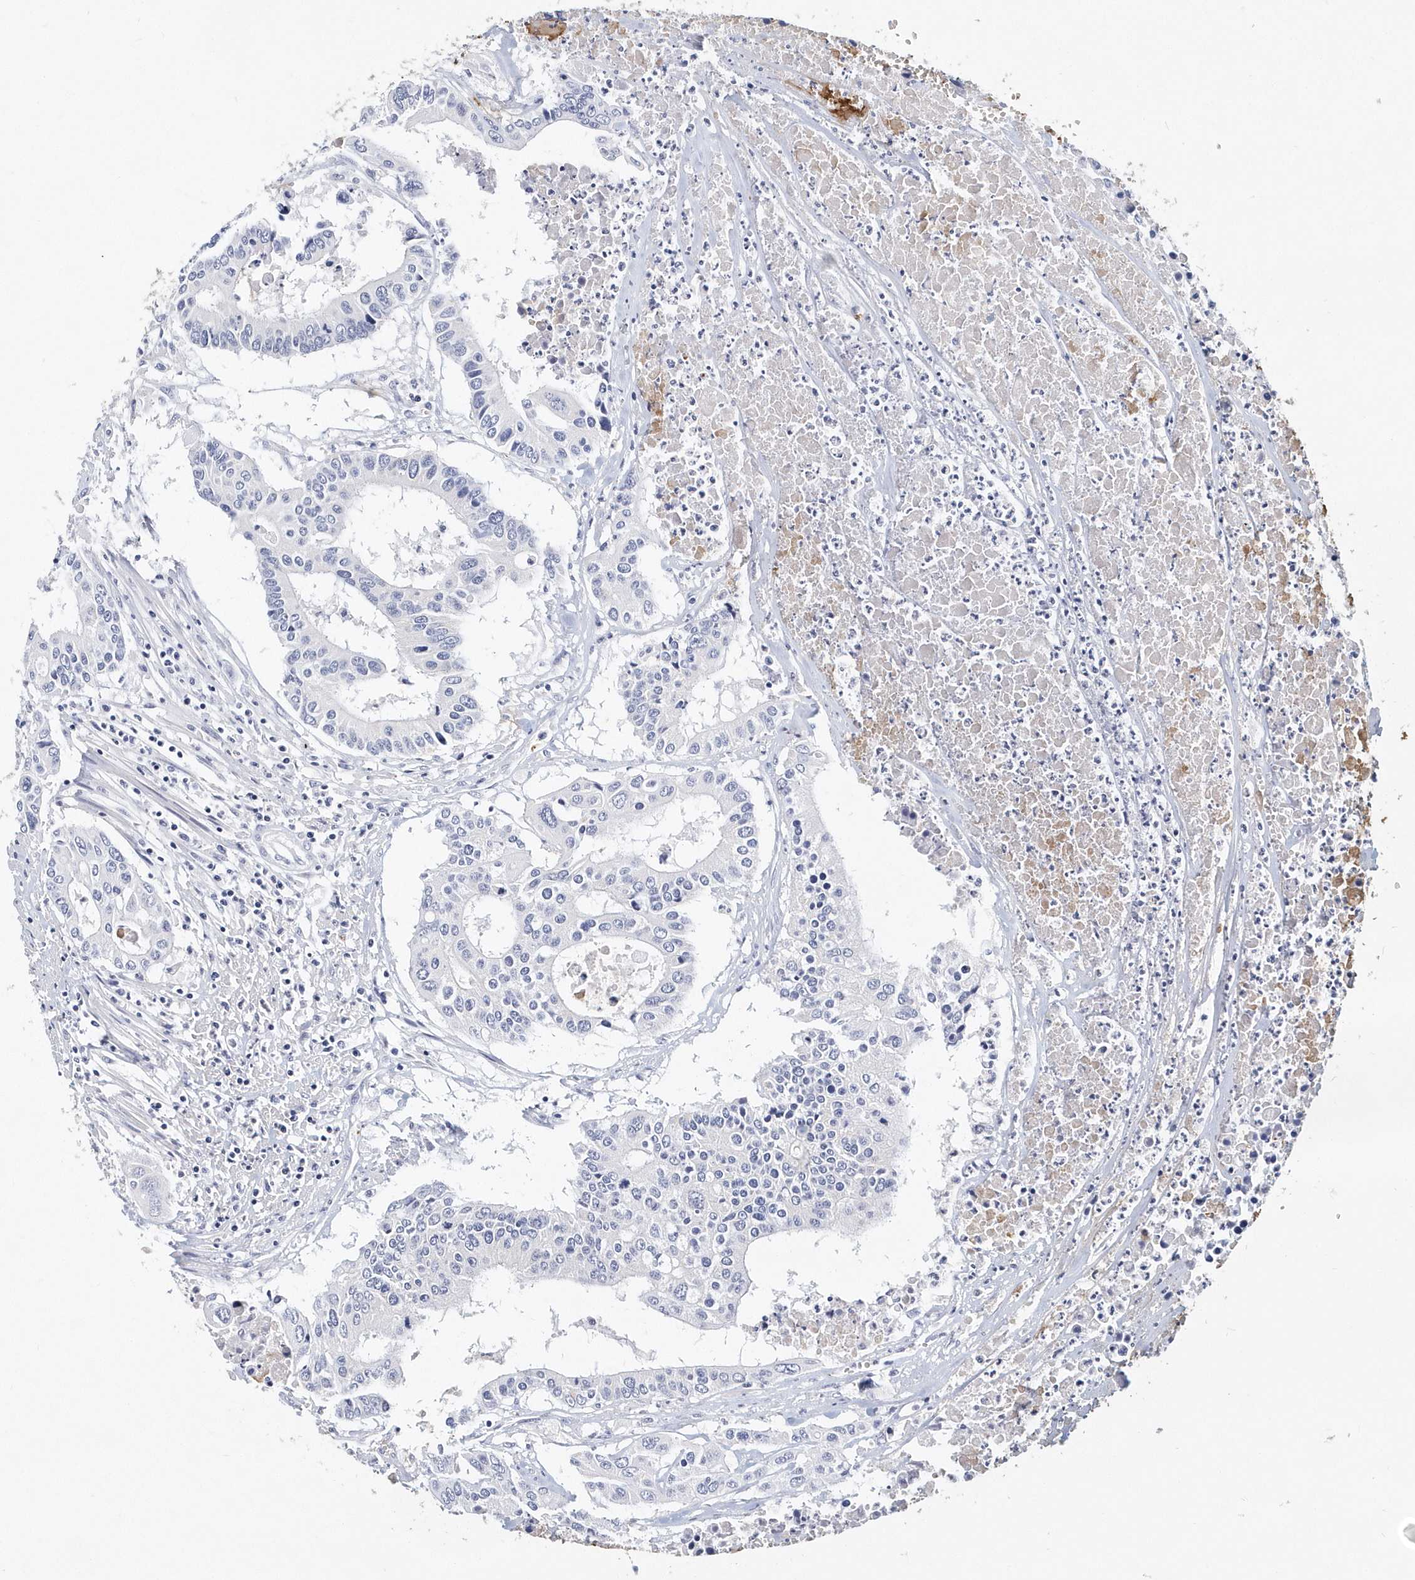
{"staining": {"intensity": "negative", "quantity": "none", "location": "none"}, "tissue": "colorectal cancer", "cell_type": "Tumor cells", "image_type": "cancer", "snomed": [{"axis": "morphology", "description": "Adenocarcinoma, NOS"}, {"axis": "topography", "description": "Colon"}], "caption": "The micrograph demonstrates no staining of tumor cells in adenocarcinoma (colorectal).", "gene": "ITGA2B", "patient": {"sex": "male", "age": 77}}